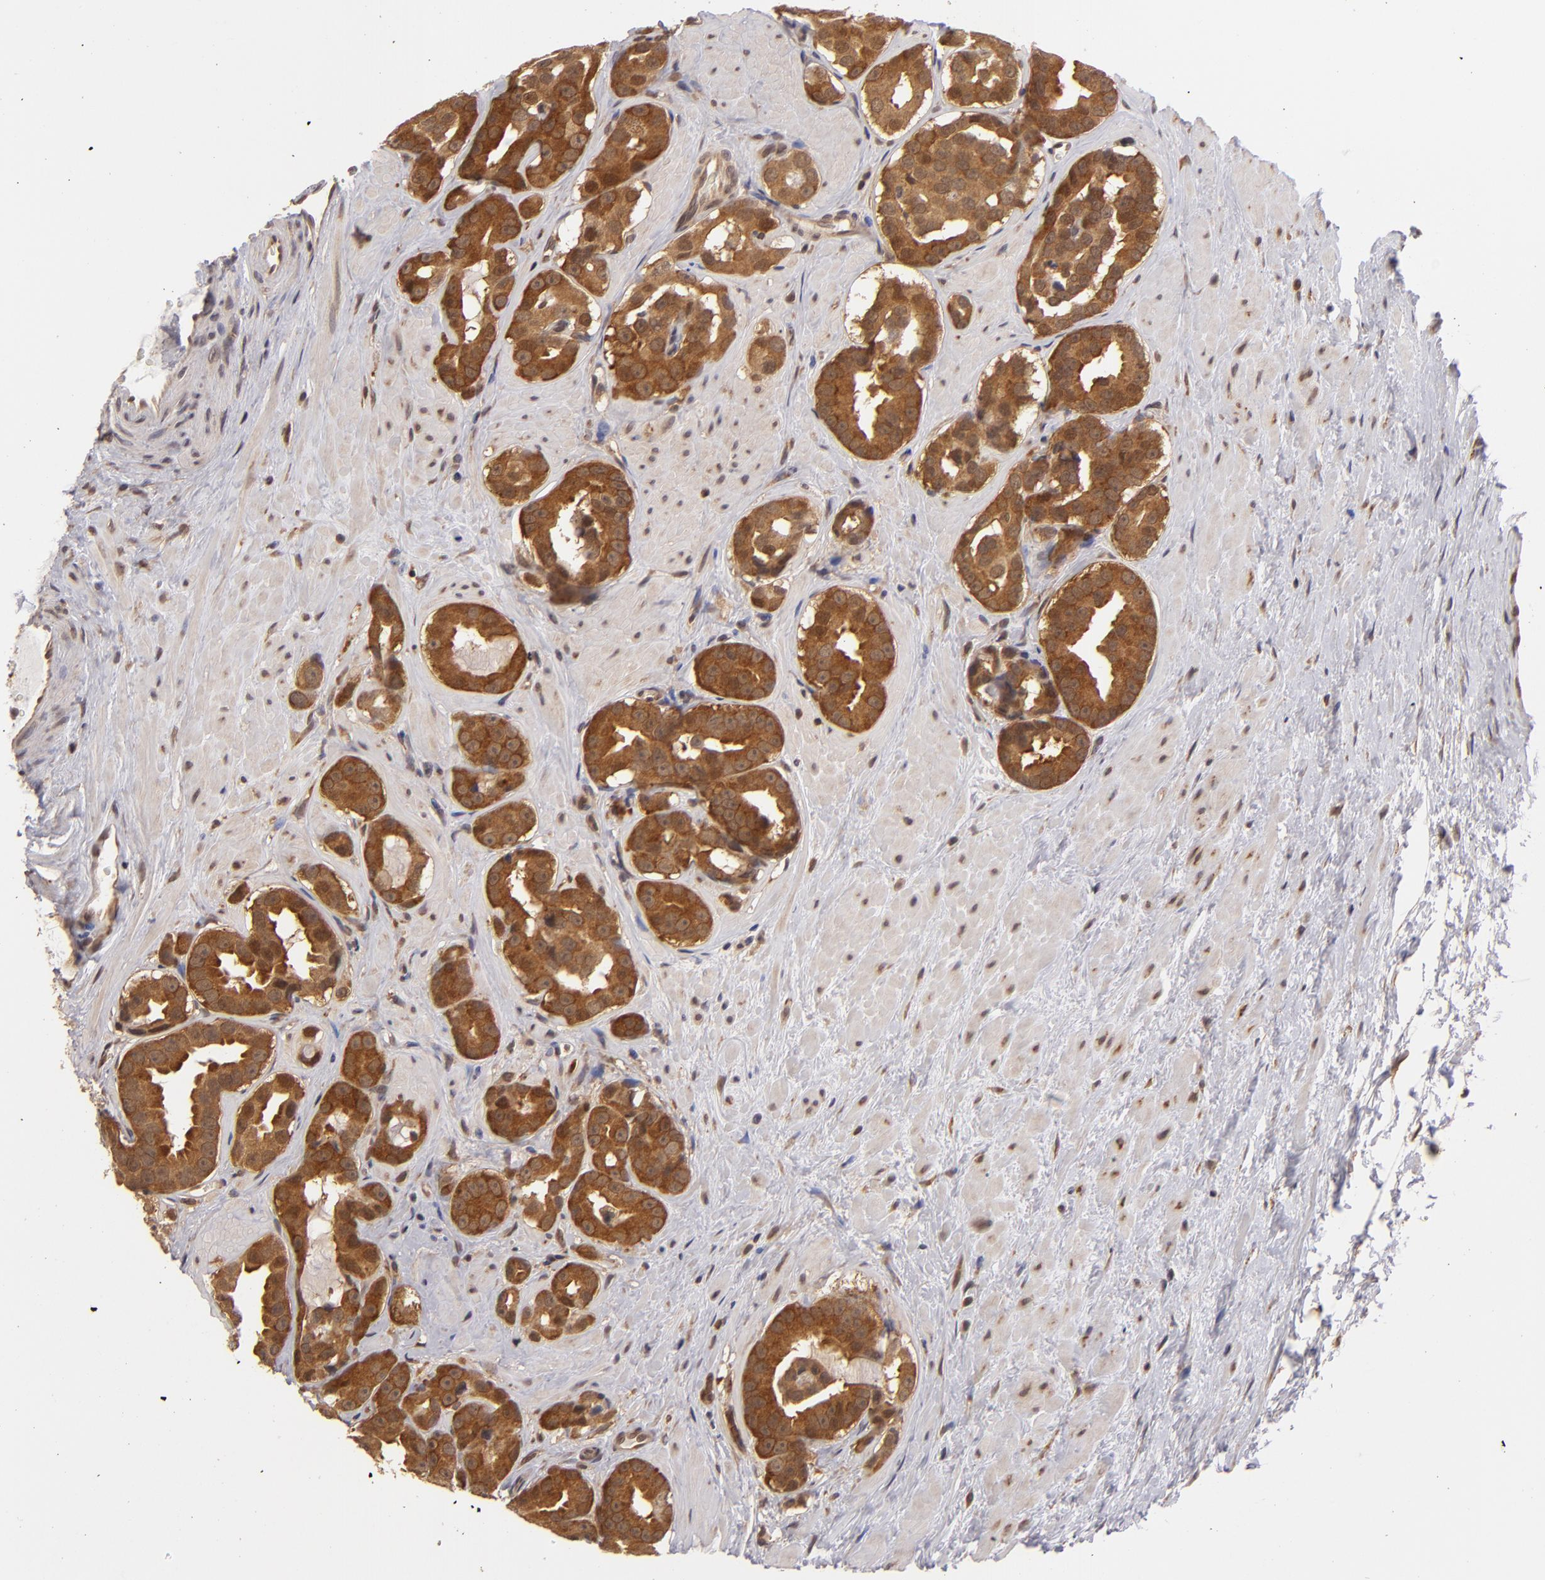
{"staining": {"intensity": "strong", "quantity": ">75%", "location": "cytoplasmic/membranous"}, "tissue": "prostate cancer", "cell_type": "Tumor cells", "image_type": "cancer", "snomed": [{"axis": "morphology", "description": "Adenocarcinoma, Low grade"}, {"axis": "topography", "description": "Prostate"}], "caption": "IHC (DAB) staining of human prostate low-grade adenocarcinoma exhibits strong cytoplasmic/membranous protein expression in about >75% of tumor cells. (Brightfield microscopy of DAB IHC at high magnification).", "gene": "MAPK3", "patient": {"sex": "male", "age": 59}}